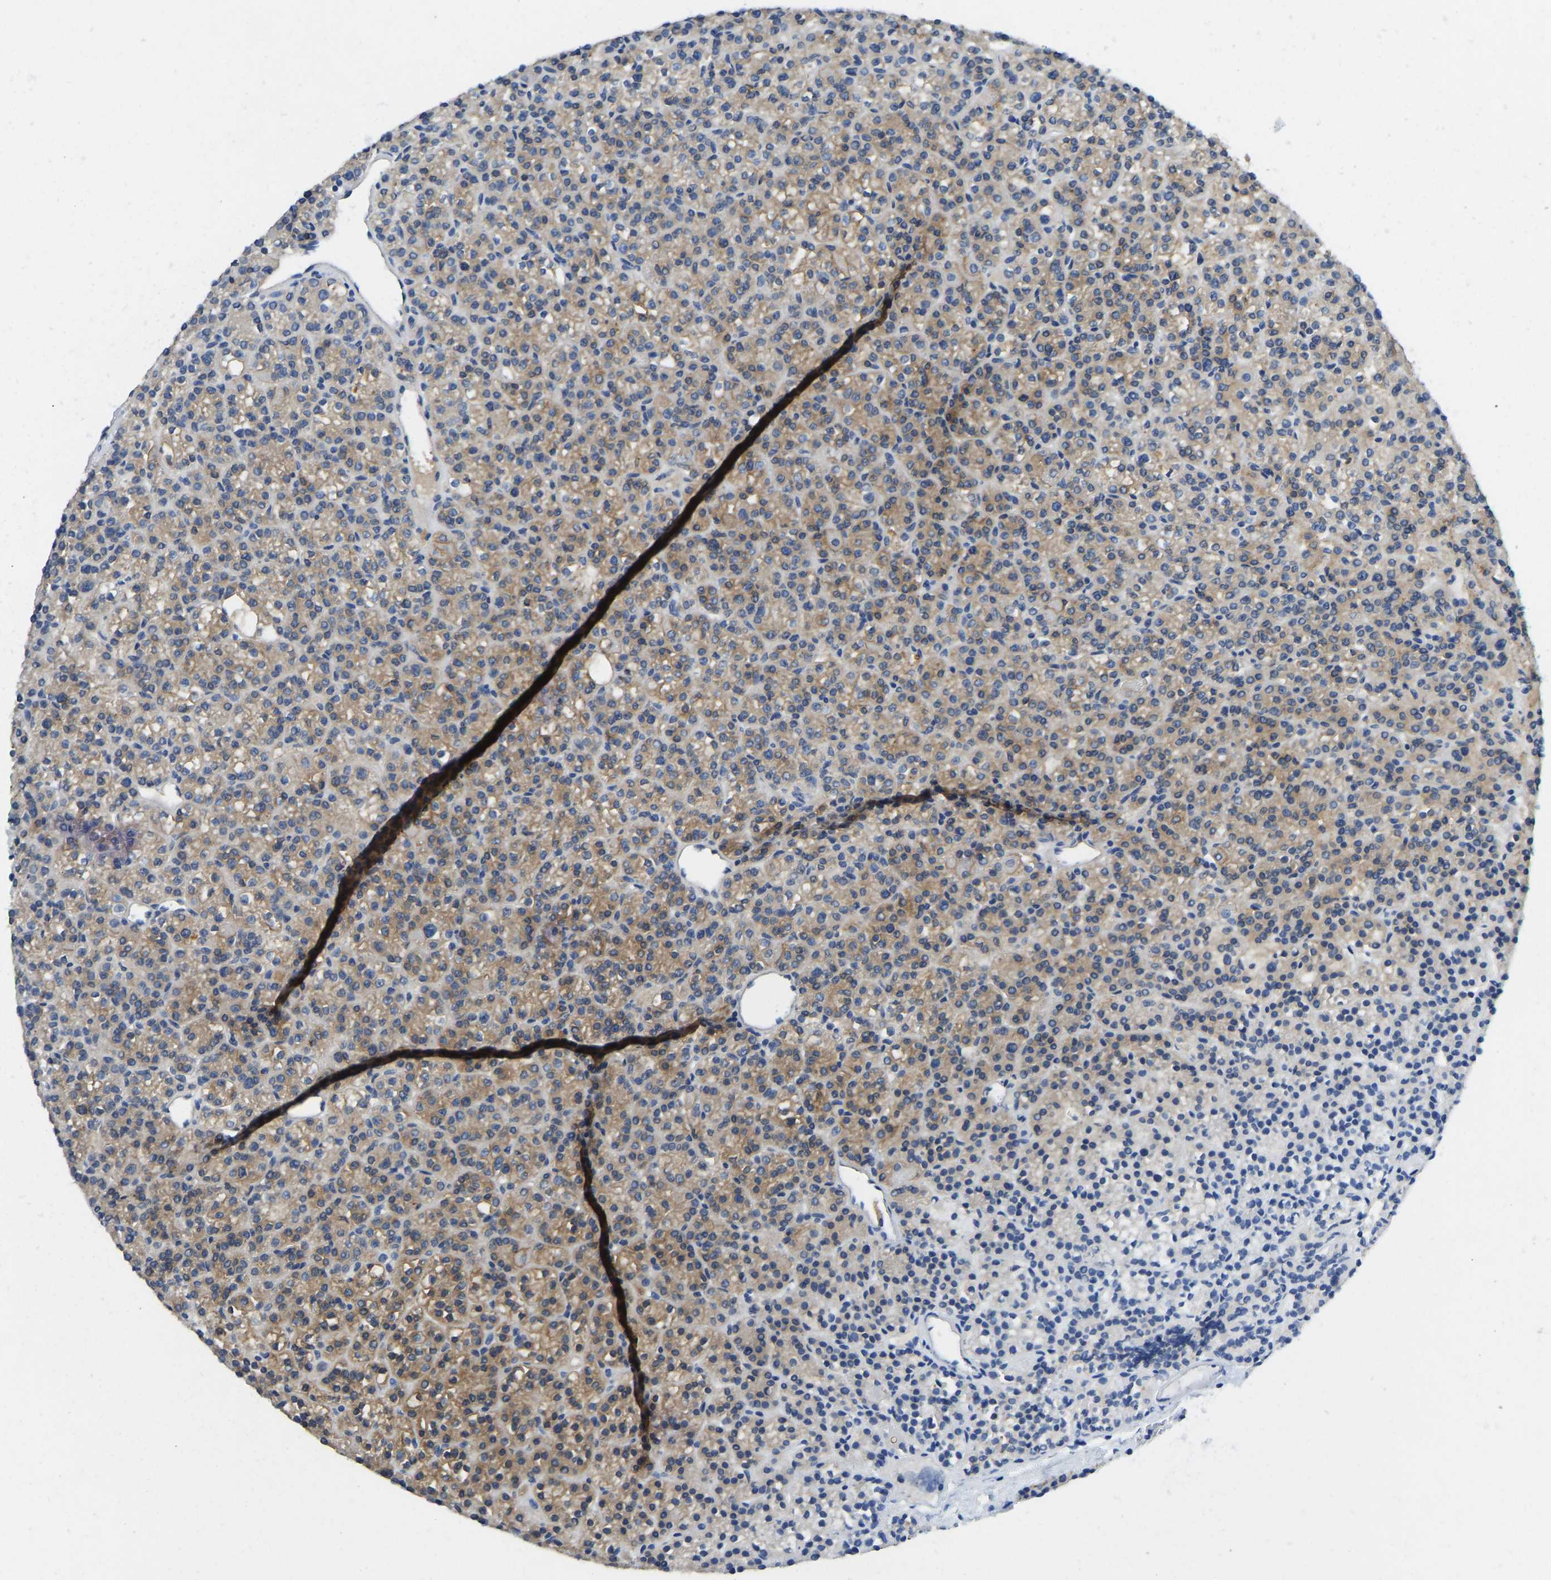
{"staining": {"intensity": "moderate", "quantity": ">75%", "location": "cytoplasmic/membranous"}, "tissue": "parathyroid gland", "cell_type": "Glandular cells", "image_type": "normal", "snomed": [{"axis": "morphology", "description": "Normal tissue, NOS"}, {"axis": "morphology", "description": "Adenoma, NOS"}, {"axis": "topography", "description": "Parathyroid gland"}], "caption": "Benign parathyroid gland was stained to show a protein in brown. There is medium levels of moderate cytoplasmic/membranous expression in about >75% of glandular cells.", "gene": "NDRG3", "patient": {"sex": "female", "age": 64}}